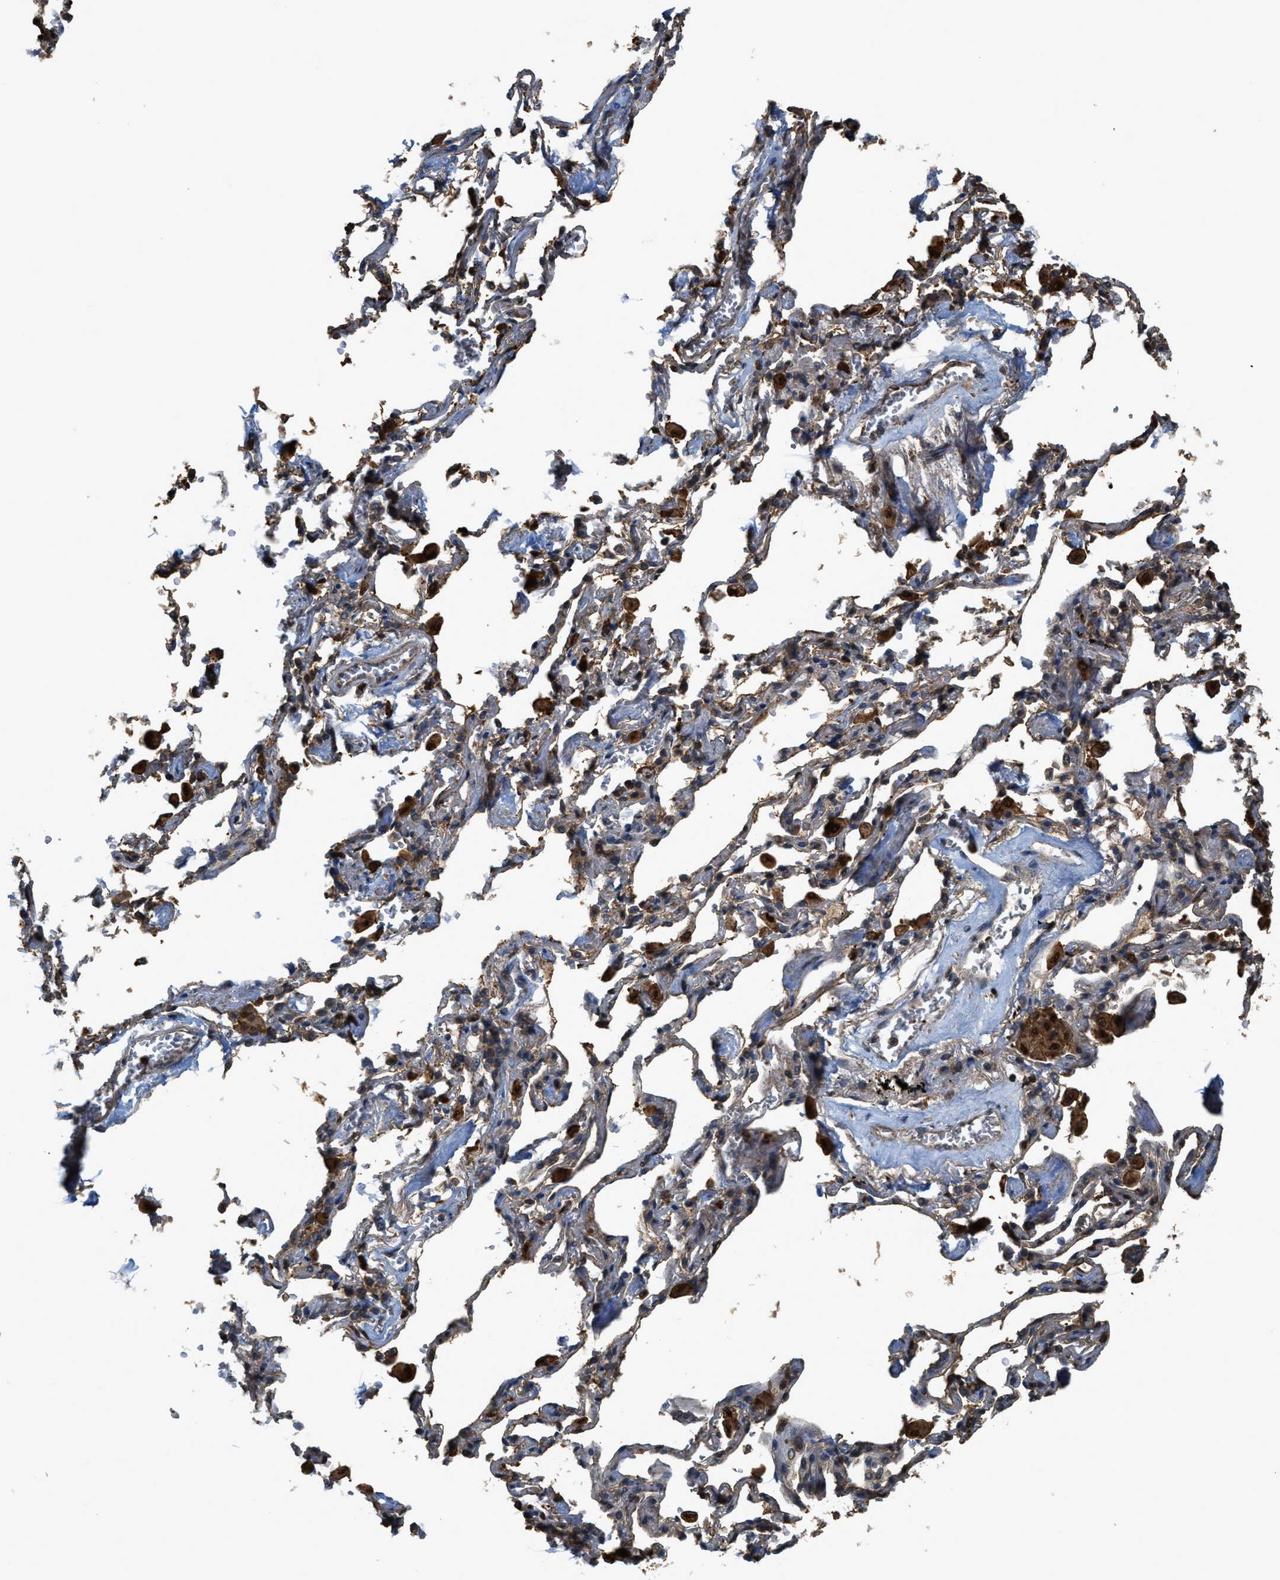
{"staining": {"intensity": "moderate", "quantity": ">75%", "location": "cytoplasmic/membranous"}, "tissue": "adipose tissue", "cell_type": "Adipocytes", "image_type": "normal", "snomed": [{"axis": "morphology", "description": "Normal tissue, NOS"}, {"axis": "topography", "description": "Cartilage tissue"}, {"axis": "topography", "description": "Lung"}], "caption": "Adipose tissue stained for a protein displays moderate cytoplasmic/membranous positivity in adipocytes.", "gene": "SERPINB5", "patient": {"sex": "female", "age": 77}}